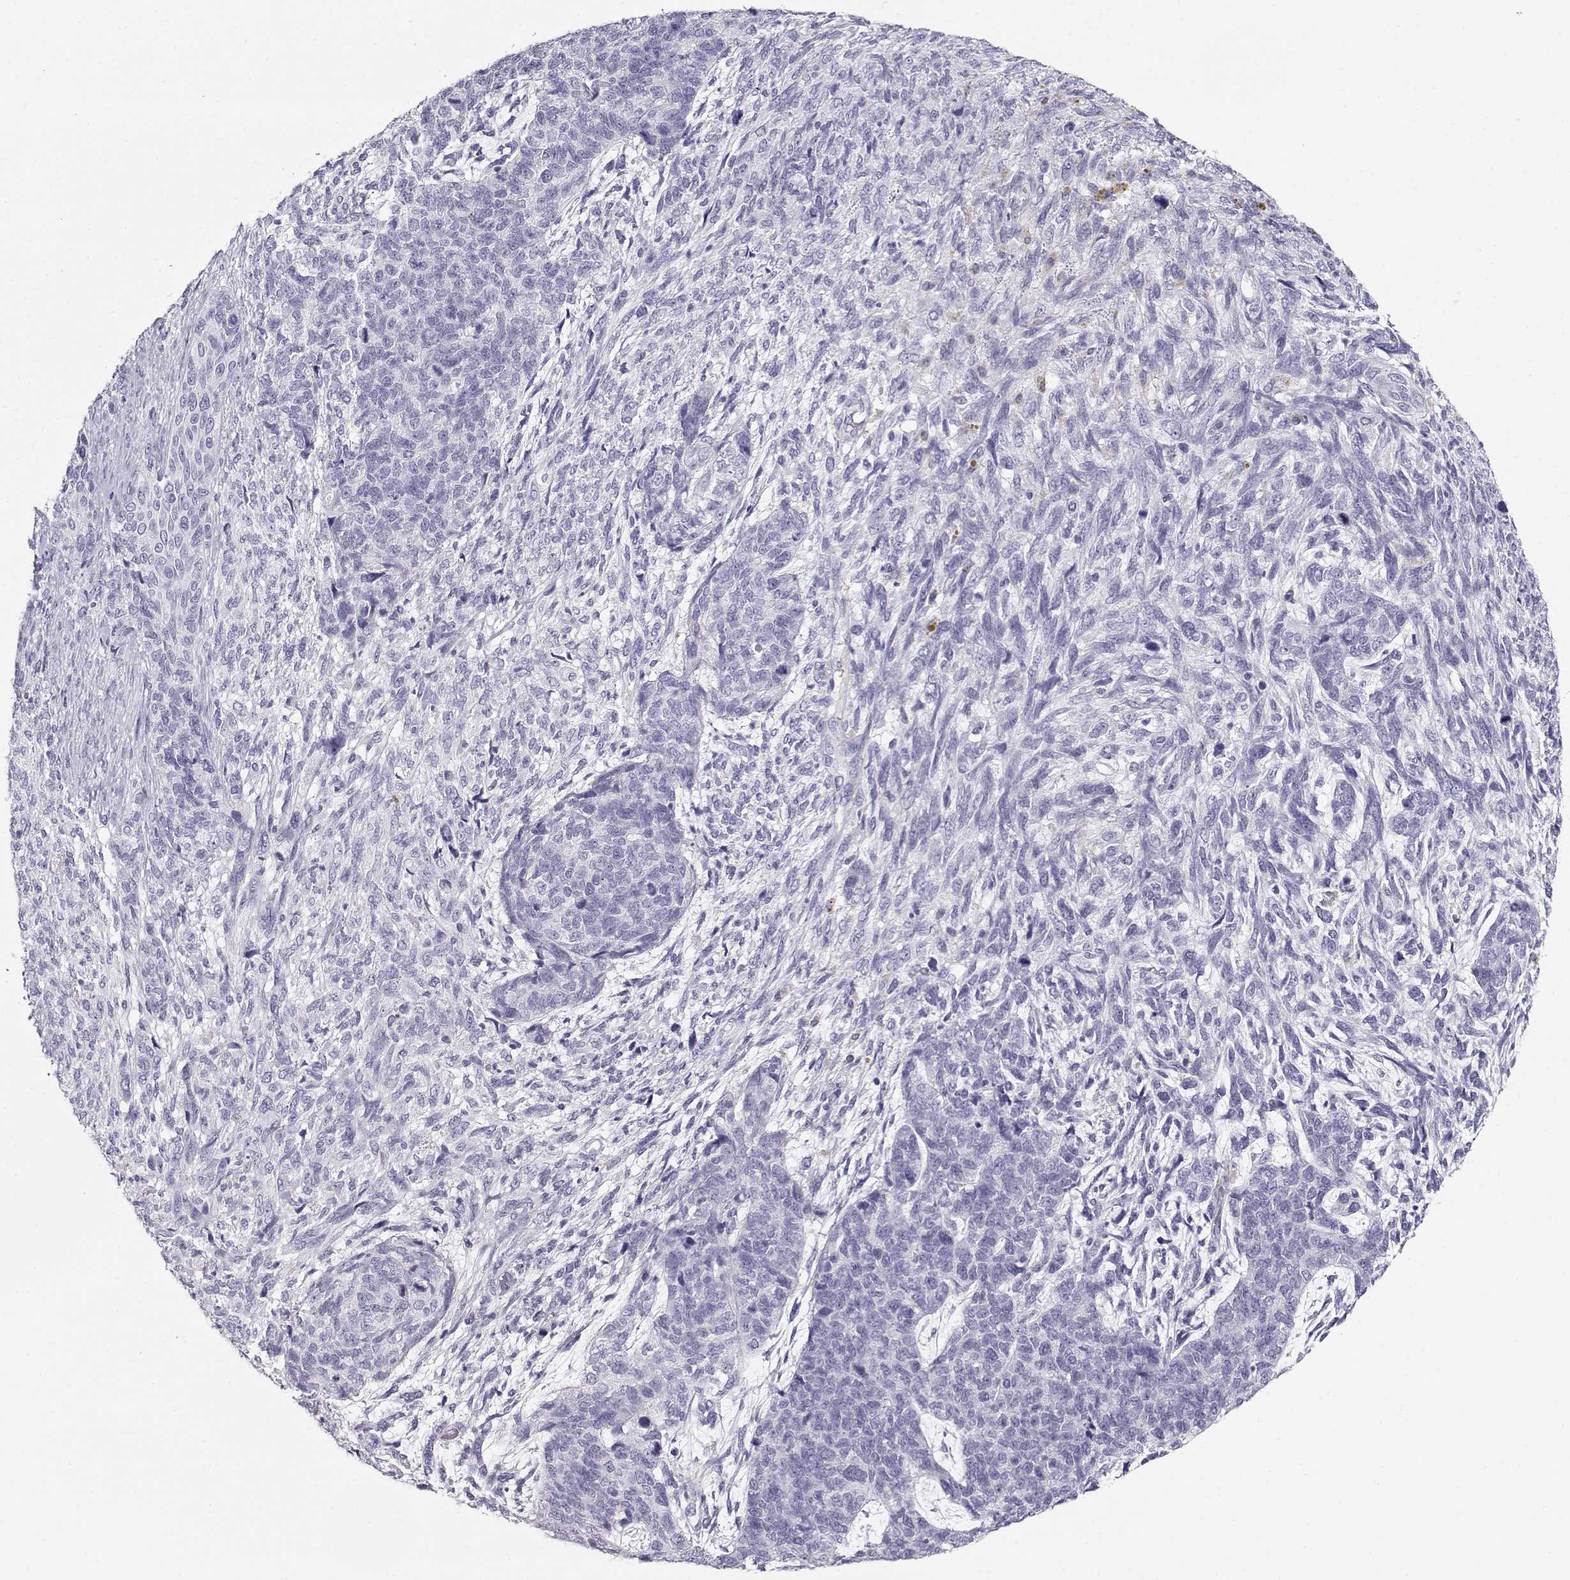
{"staining": {"intensity": "negative", "quantity": "none", "location": "none"}, "tissue": "cervical cancer", "cell_type": "Tumor cells", "image_type": "cancer", "snomed": [{"axis": "morphology", "description": "Squamous cell carcinoma, NOS"}, {"axis": "topography", "description": "Cervix"}], "caption": "Tumor cells are negative for protein expression in human squamous cell carcinoma (cervical).", "gene": "ACTN2", "patient": {"sex": "female", "age": 63}}